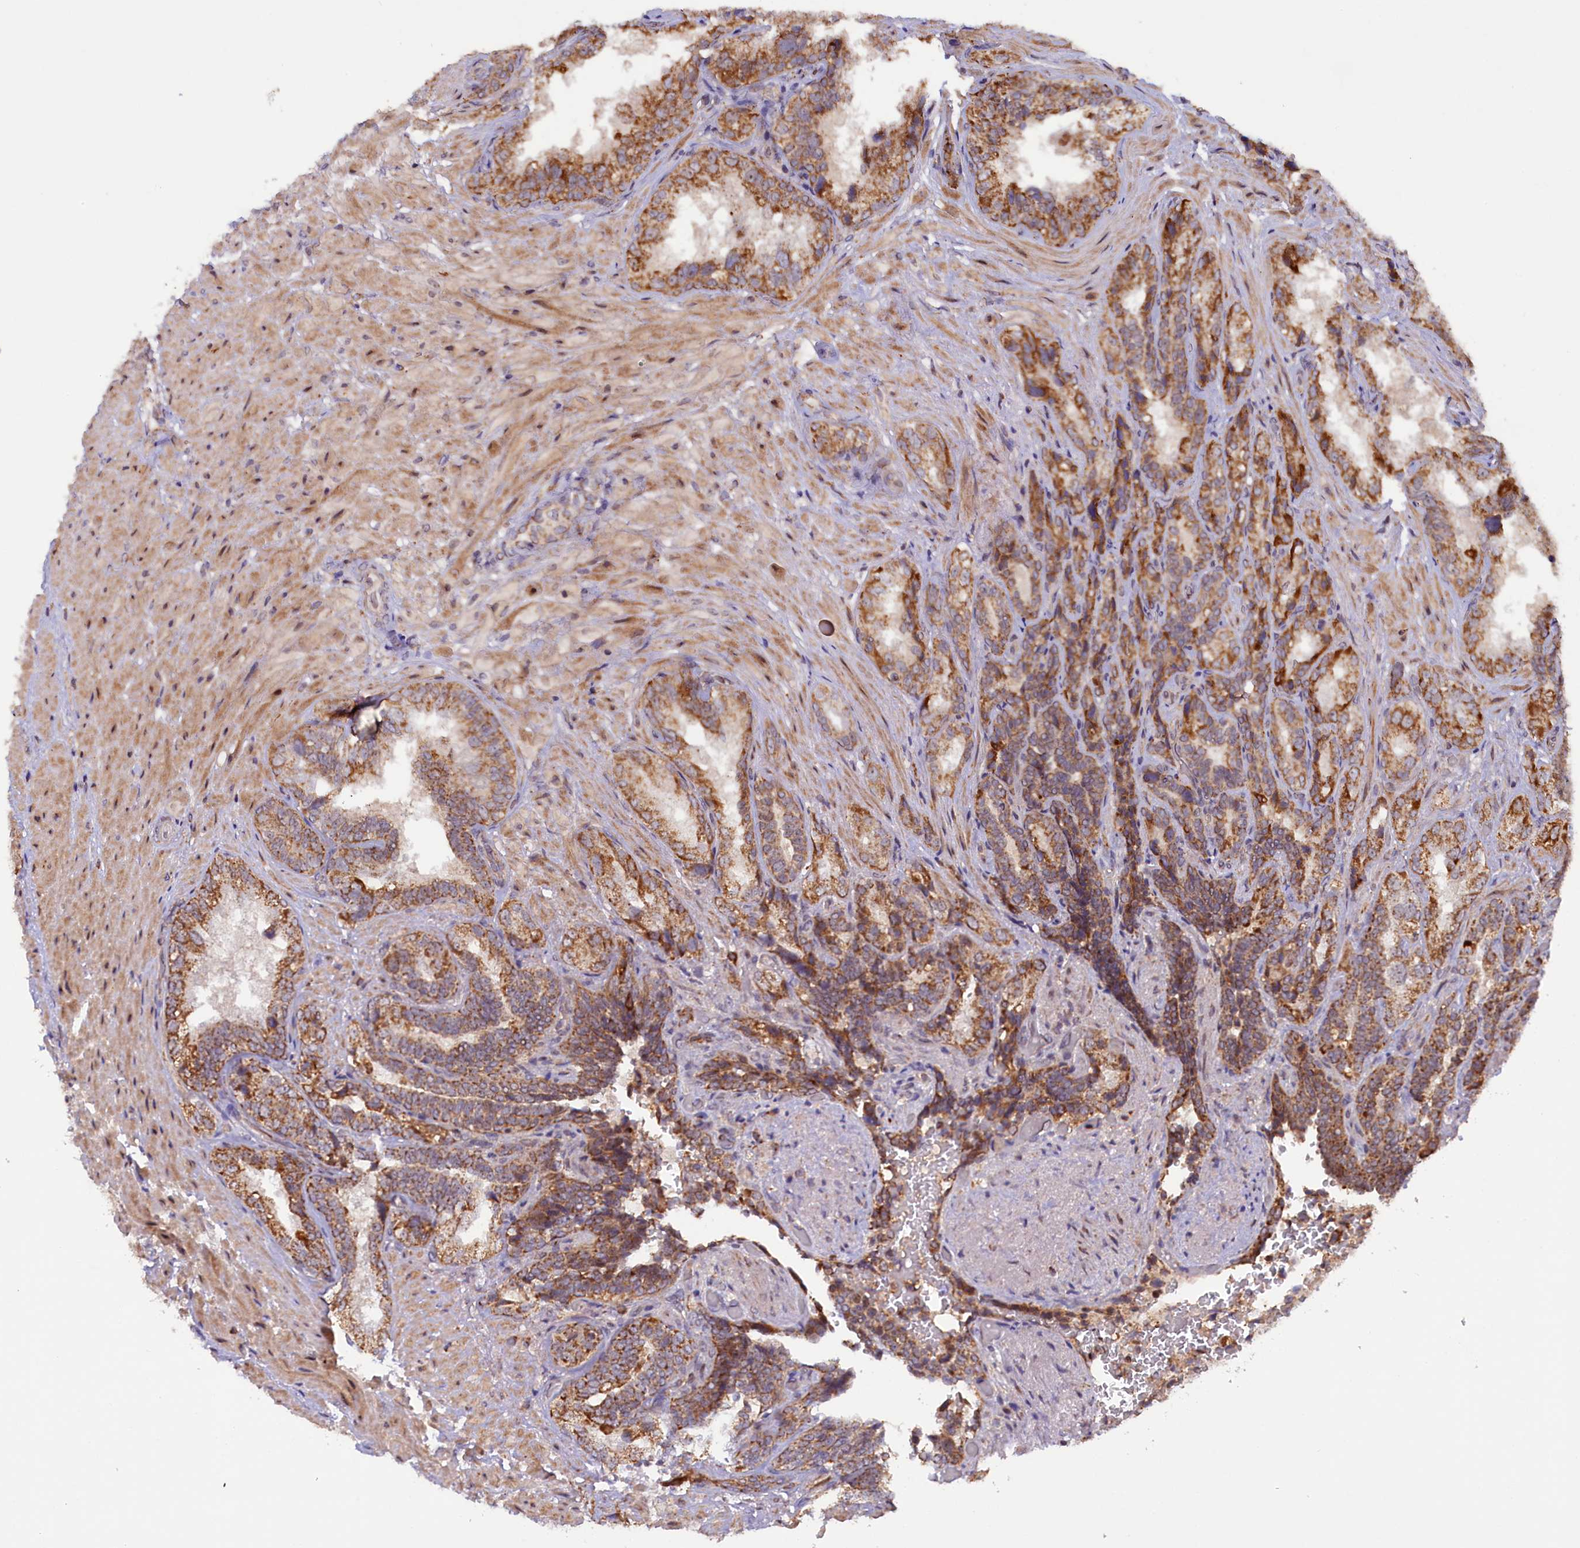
{"staining": {"intensity": "moderate", "quantity": ">75%", "location": "cytoplasmic/membranous"}, "tissue": "seminal vesicle", "cell_type": "Glandular cells", "image_type": "normal", "snomed": [{"axis": "morphology", "description": "Normal tissue, NOS"}, {"axis": "topography", "description": "Seminal veicle"}, {"axis": "topography", "description": "Peripheral nerve tissue"}], "caption": "An IHC photomicrograph of unremarkable tissue is shown. Protein staining in brown labels moderate cytoplasmic/membranous positivity in seminal vesicle within glandular cells.", "gene": "DUS3L", "patient": {"sex": "male", "age": 63}}